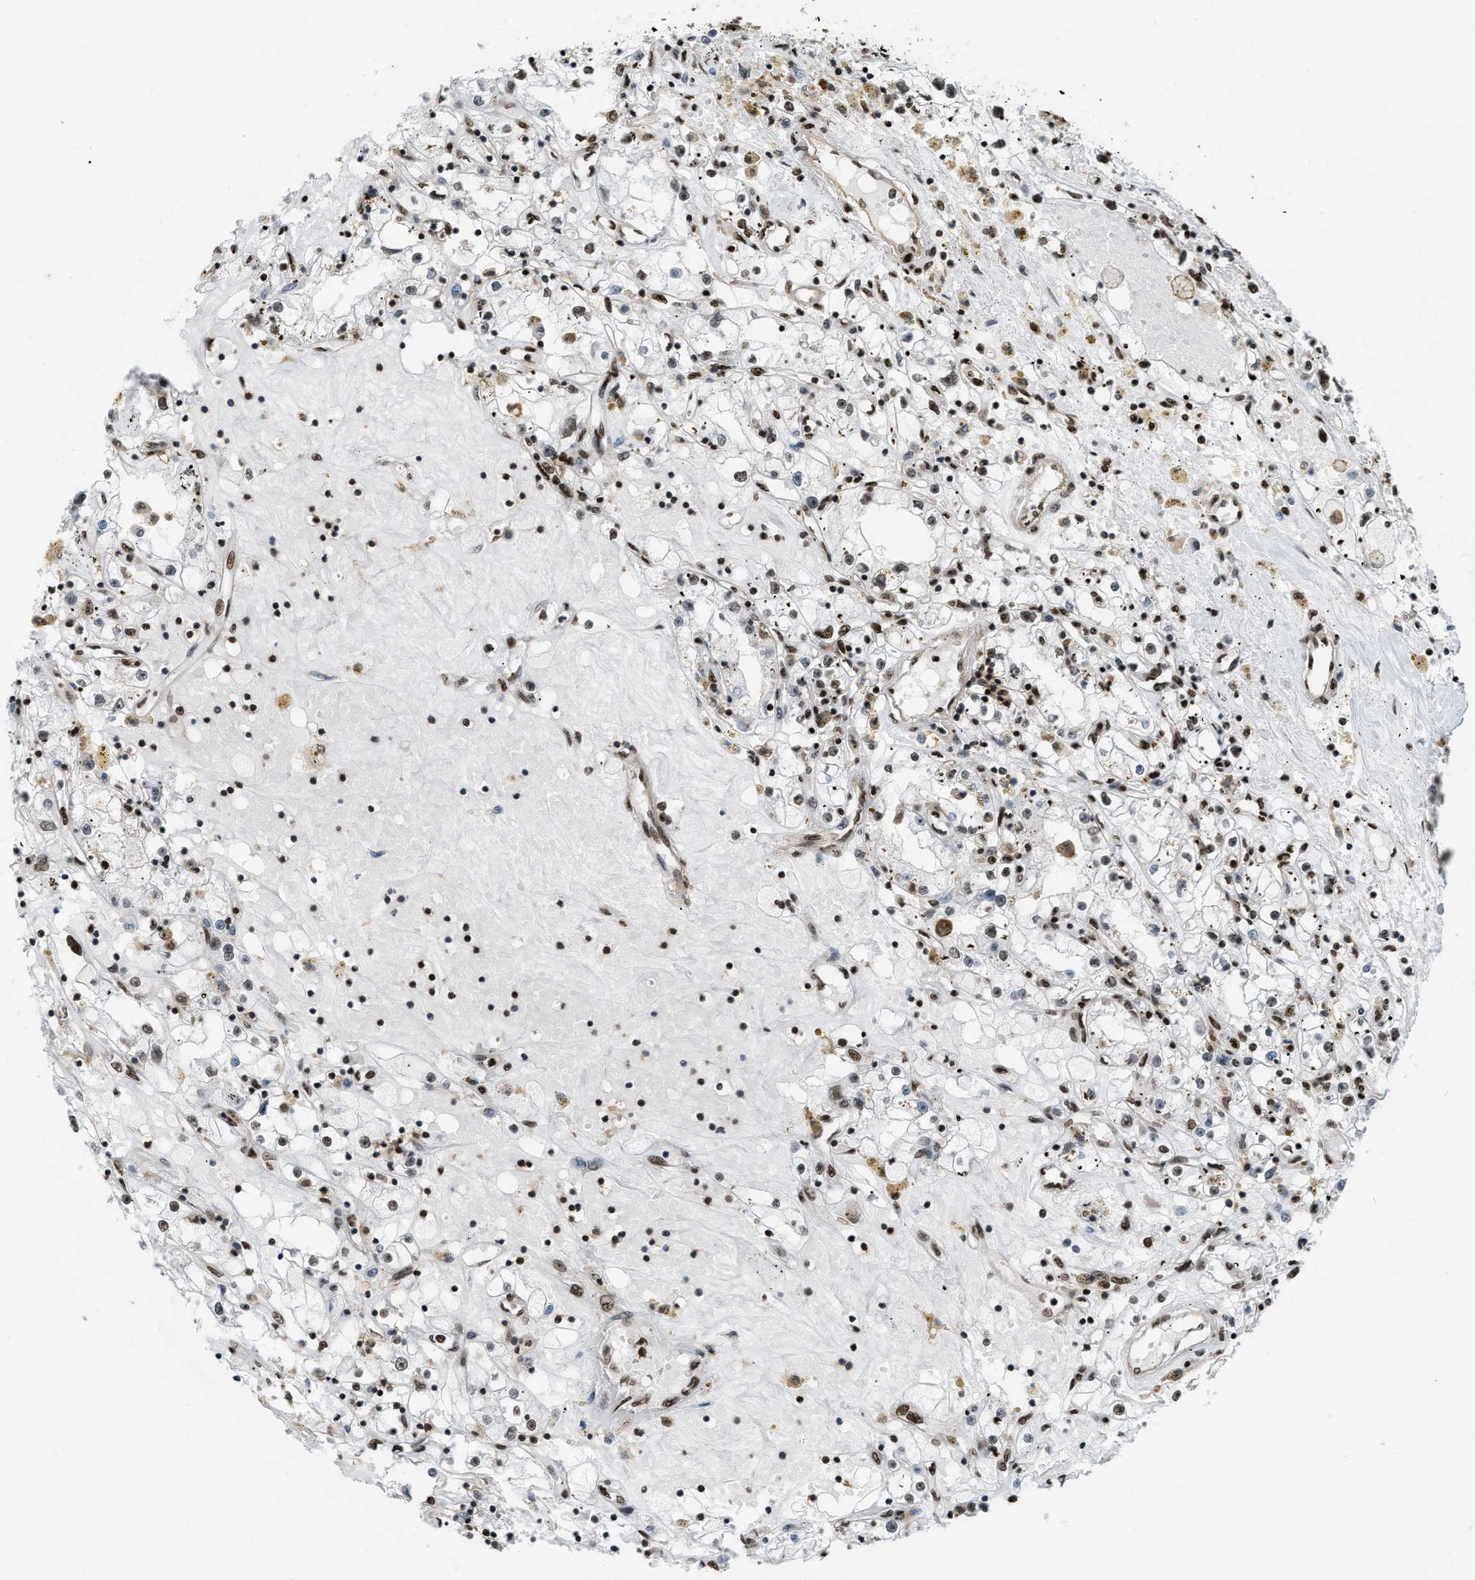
{"staining": {"intensity": "weak", "quantity": "<25%", "location": "nuclear"}, "tissue": "renal cancer", "cell_type": "Tumor cells", "image_type": "cancer", "snomed": [{"axis": "morphology", "description": "Adenocarcinoma, NOS"}, {"axis": "topography", "description": "Kidney"}], "caption": "The immunohistochemistry (IHC) photomicrograph has no significant expression in tumor cells of renal cancer tissue. (Stains: DAB (3,3'-diaminobenzidine) immunohistochemistry (IHC) with hematoxylin counter stain, Microscopy: brightfield microscopy at high magnification).", "gene": "NUMA1", "patient": {"sex": "male", "age": 56}}